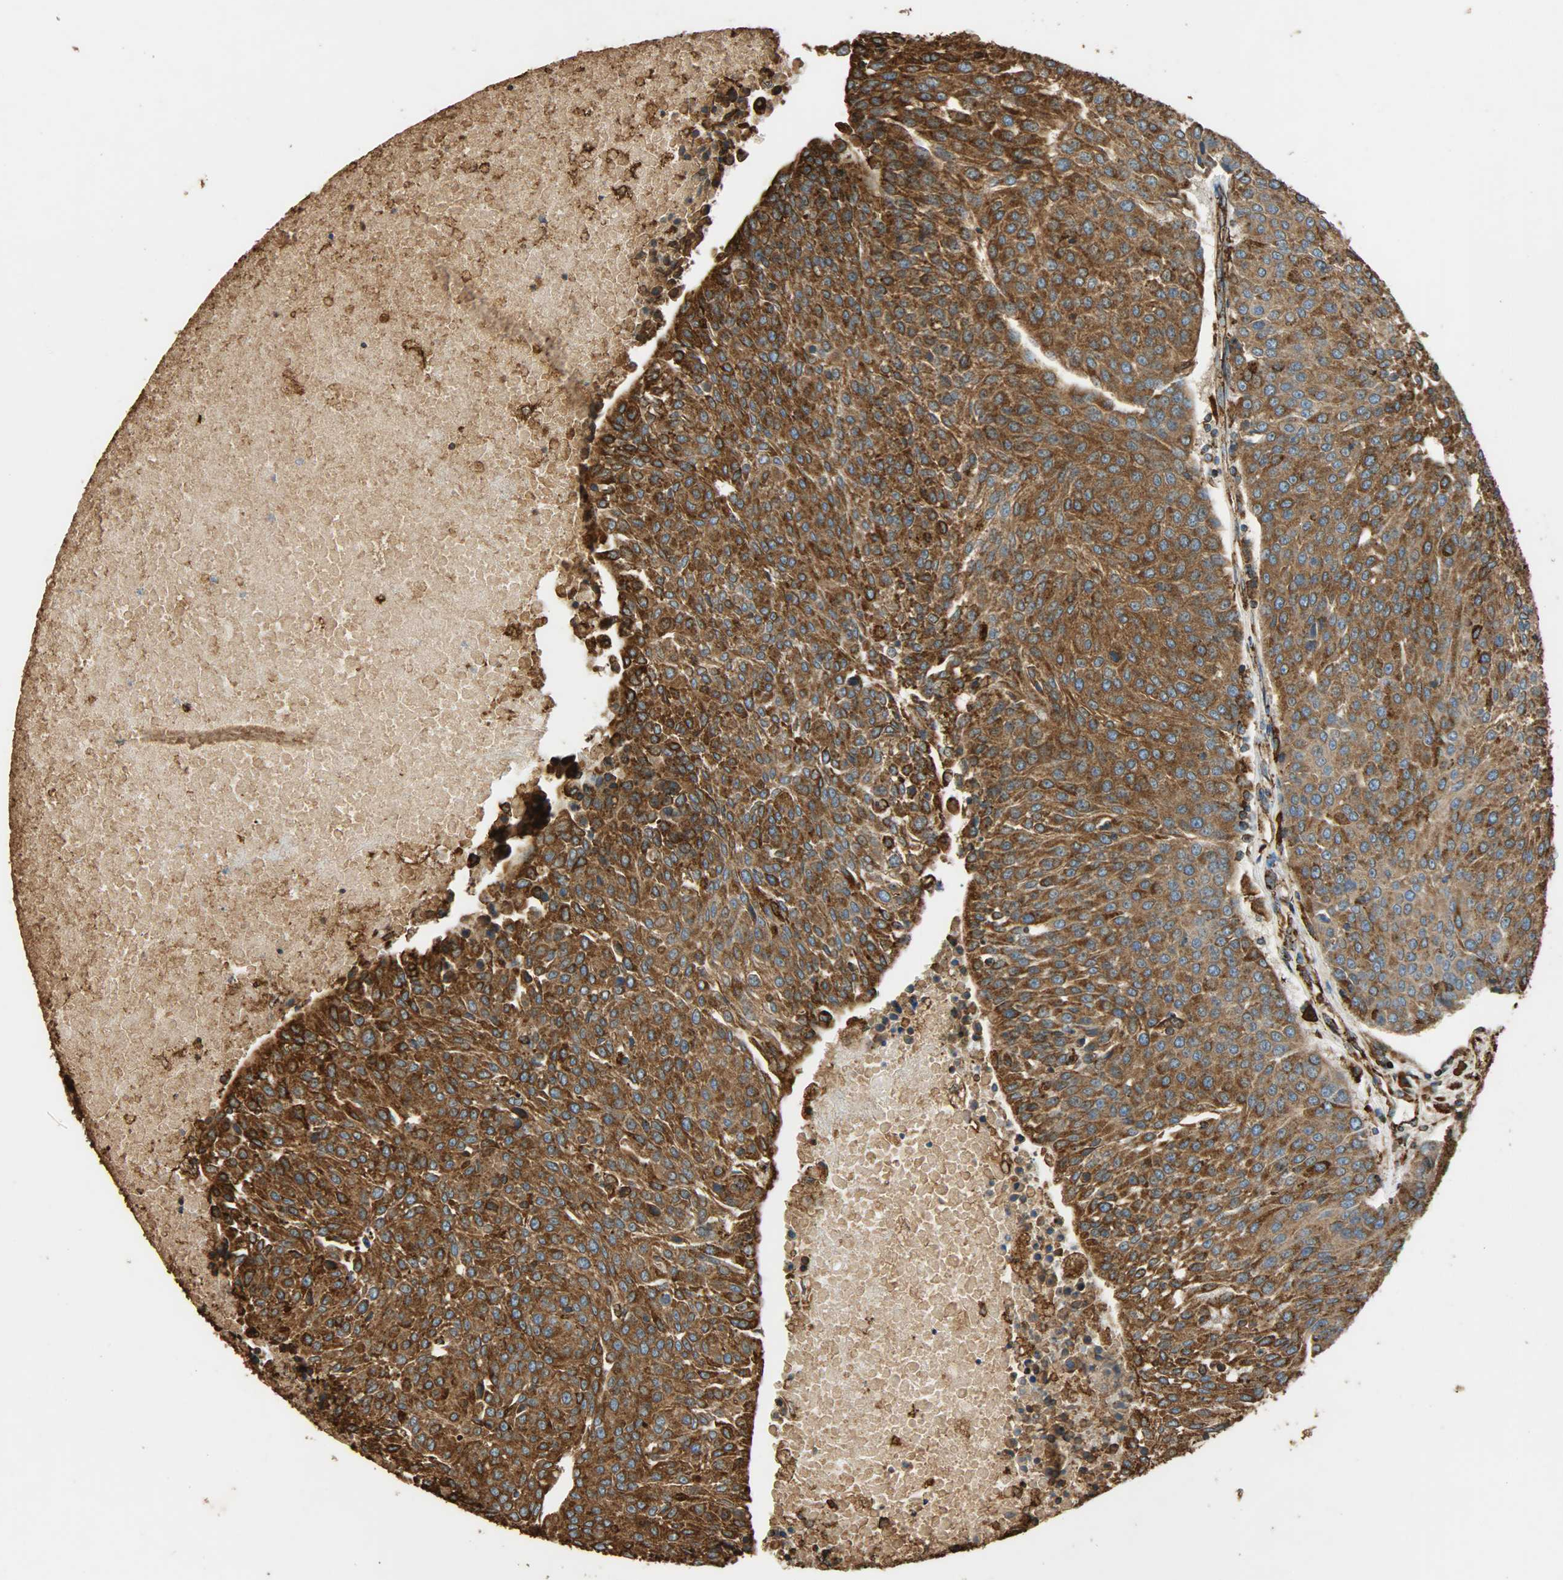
{"staining": {"intensity": "strong", "quantity": ">75%", "location": "cytoplasmic/membranous"}, "tissue": "urothelial cancer", "cell_type": "Tumor cells", "image_type": "cancer", "snomed": [{"axis": "morphology", "description": "Urothelial carcinoma, High grade"}, {"axis": "topography", "description": "Urinary bladder"}], "caption": "Protein positivity by immunohistochemistry (IHC) demonstrates strong cytoplasmic/membranous positivity in about >75% of tumor cells in urothelial carcinoma (high-grade). (DAB (3,3'-diaminobenzidine) IHC, brown staining for protein, blue staining for nuclei).", "gene": "HSP90B1", "patient": {"sex": "female", "age": 85}}